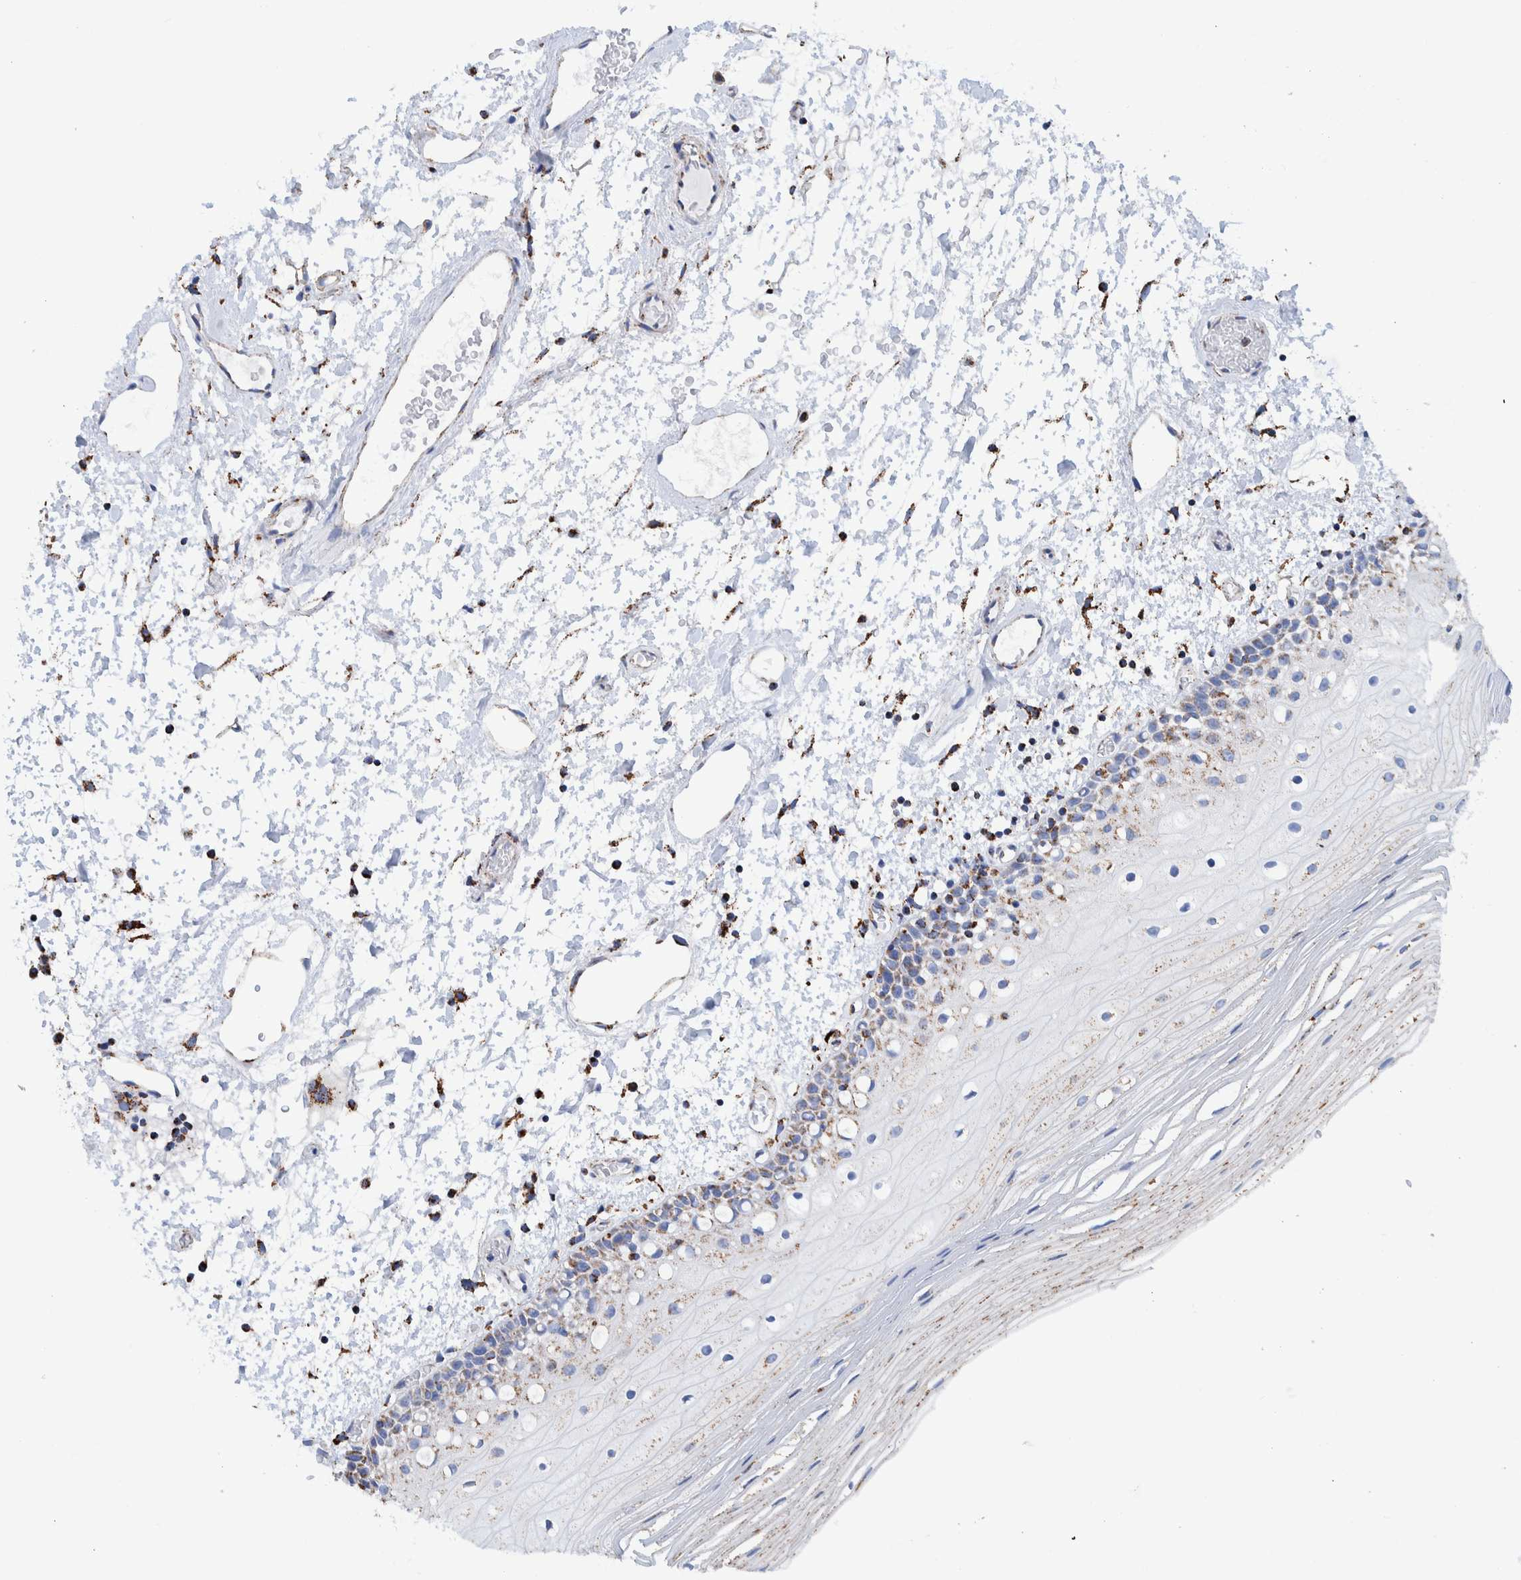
{"staining": {"intensity": "moderate", "quantity": "<25%", "location": "cytoplasmic/membranous"}, "tissue": "oral mucosa", "cell_type": "Squamous epithelial cells", "image_type": "normal", "snomed": [{"axis": "morphology", "description": "Normal tissue, NOS"}, {"axis": "topography", "description": "Oral tissue"}], "caption": "Protein positivity by immunohistochemistry shows moderate cytoplasmic/membranous staining in about <25% of squamous epithelial cells in normal oral mucosa.", "gene": "DECR1", "patient": {"sex": "male", "age": 52}}